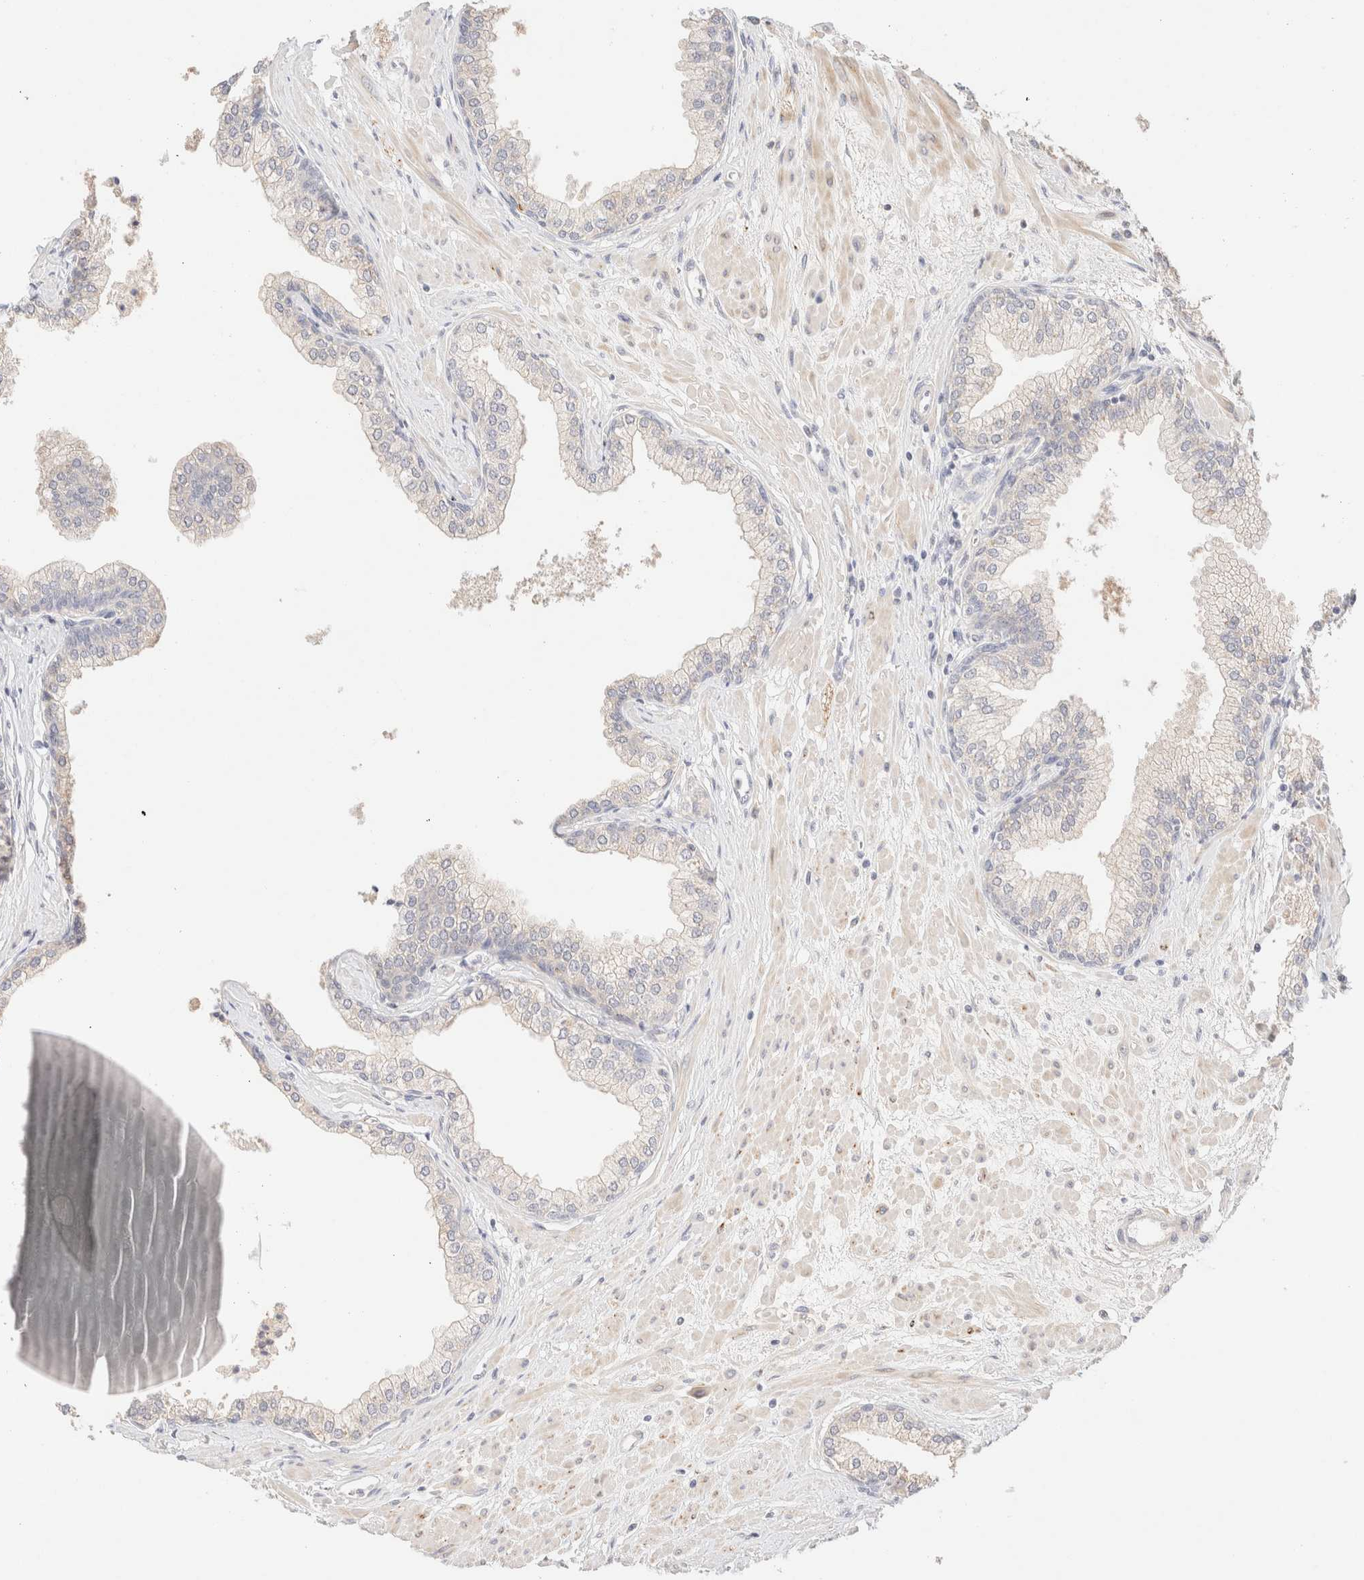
{"staining": {"intensity": "weak", "quantity": "<25%", "location": "cytoplasmic/membranous"}, "tissue": "prostate", "cell_type": "Glandular cells", "image_type": "normal", "snomed": [{"axis": "morphology", "description": "Normal tissue, NOS"}, {"axis": "morphology", "description": "Urothelial carcinoma, Low grade"}, {"axis": "topography", "description": "Urinary bladder"}, {"axis": "topography", "description": "Prostate"}], "caption": "An immunohistochemistry histopathology image of unremarkable prostate is shown. There is no staining in glandular cells of prostate. (DAB immunohistochemistry (IHC) visualized using brightfield microscopy, high magnification).", "gene": "SNTB1", "patient": {"sex": "male", "age": 60}}